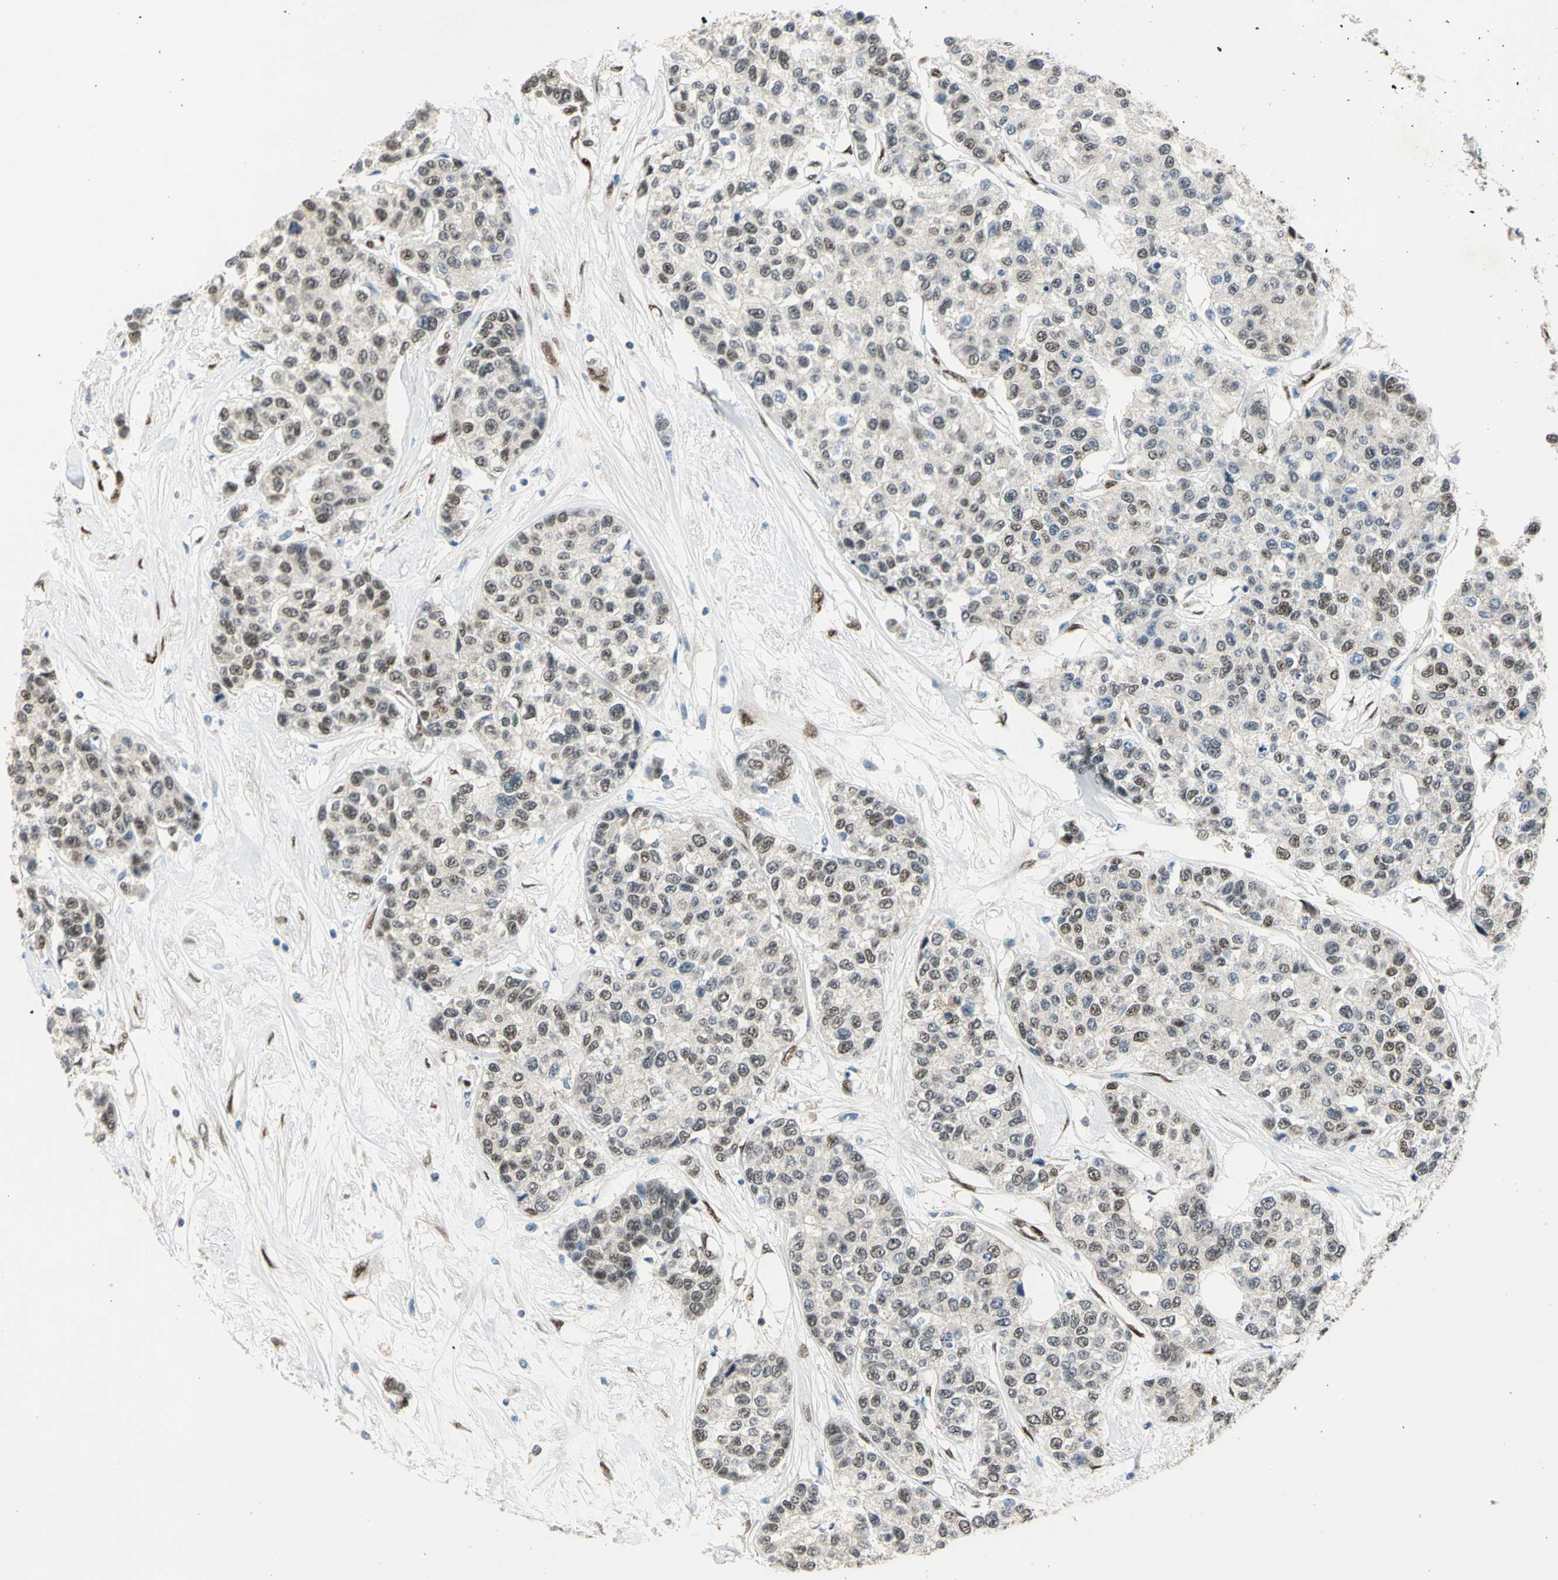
{"staining": {"intensity": "weak", "quantity": ">75%", "location": "cytoplasmic/membranous,nuclear"}, "tissue": "breast cancer", "cell_type": "Tumor cells", "image_type": "cancer", "snomed": [{"axis": "morphology", "description": "Duct carcinoma"}, {"axis": "topography", "description": "Breast"}], "caption": "Immunohistochemical staining of breast cancer (infiltrating ductal carcinoma) demonstrates weak cytoplasmic/membranous and nuclear protein staining in approximately >75% of tumor cells. (Brightfield microscopy of DAB IHC at high magnification).", "gene": "RBFOX2", "patient": {"sex": "female", "age": 51}}